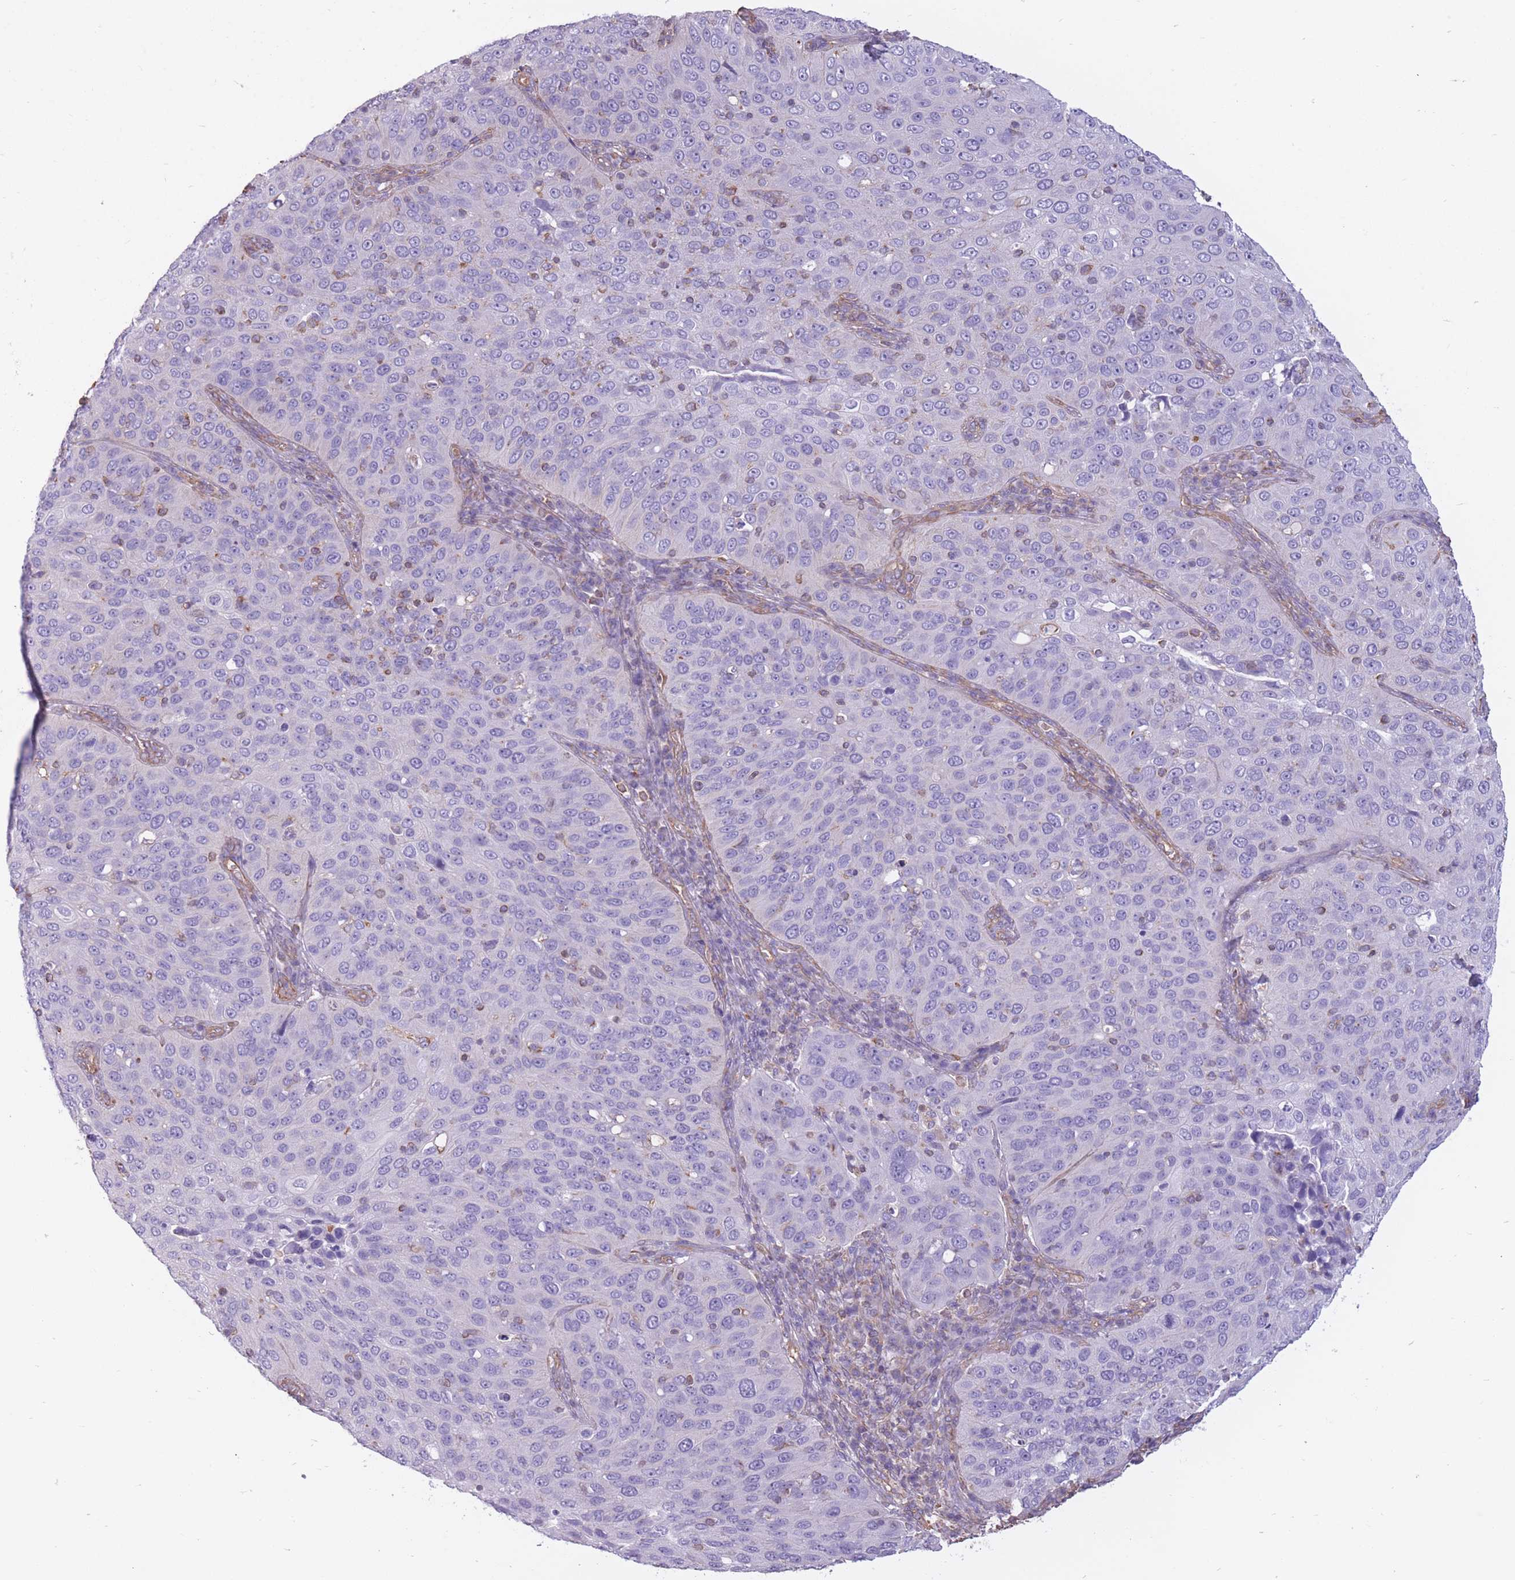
{"staining": {"intensity": "negative", "quantity": "none", "location": "none"}, "tissue": "cervical cancer", "cell_type": "Tumor cells", "image_type": "cancer", "snomed": [{"axis": "morphology", "description": "Squamous cell carcinoma, NOS"}, {"axis": "topography", "description": "Cervix"}], "caption": "Immunohistochemistry (IHC) photomicrograph of squamous cell carcinoma (cervical) stained for a protein (brown), which demonstrates no staining in tumor cells.", "gene": "ADD1", "patient": {"sex": "female", "age": 36}}